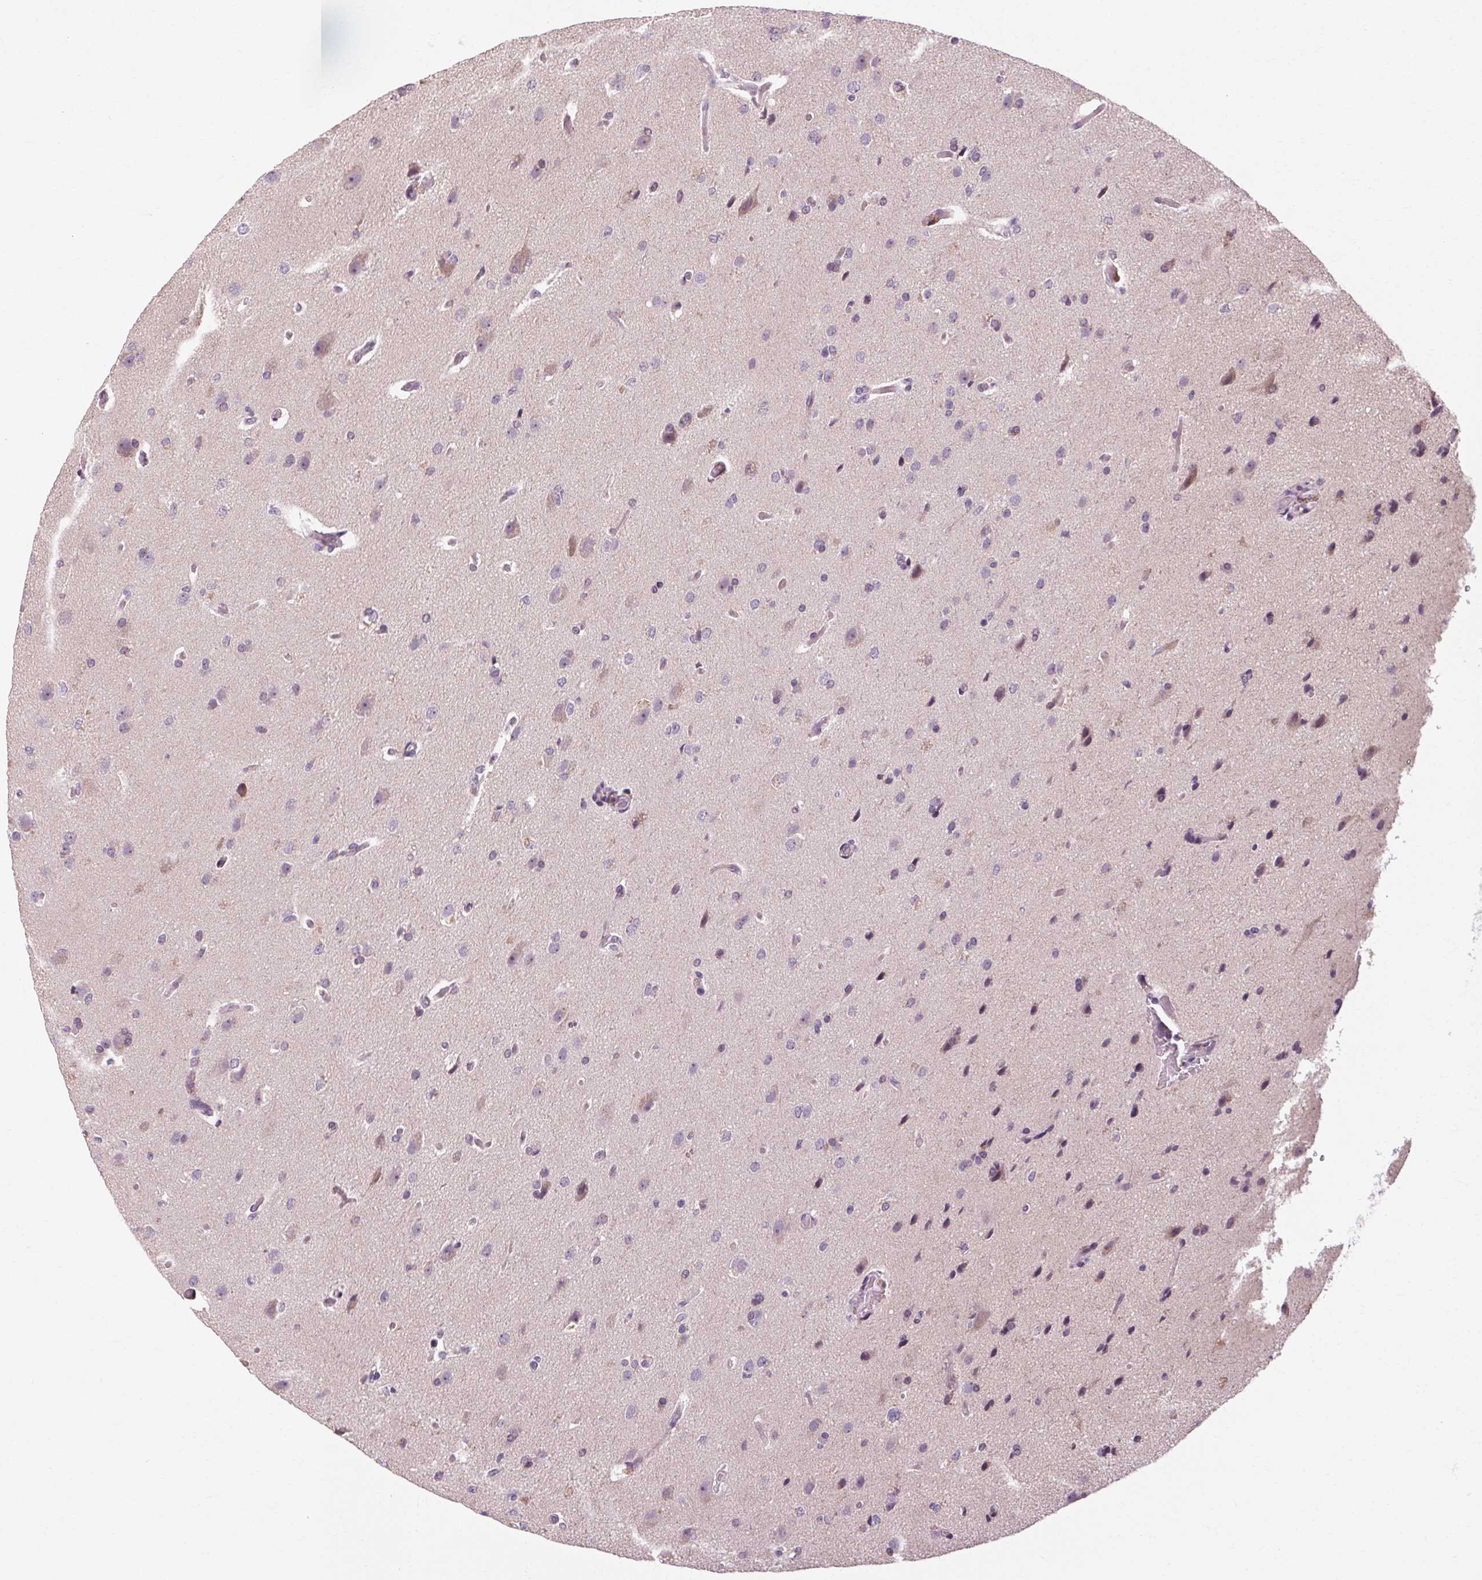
{"staining": {"intensity": "negative", "quantity": "none", "location": "none"}, "tissue": "glioma", "cell_type": "Tumor cells", "image_type": "cancer", "snomed": [{"axis": "morphology", "description": "Glioma, malignant, High grade"}, {"axis": "topography", "description": "Brain"}], "caption": "The photomicrograph displays no staining of tumor cells in malignant glioma (high-grade).", "gene": "KLHL40", "patient": {"sex": "male", "age": 68}}